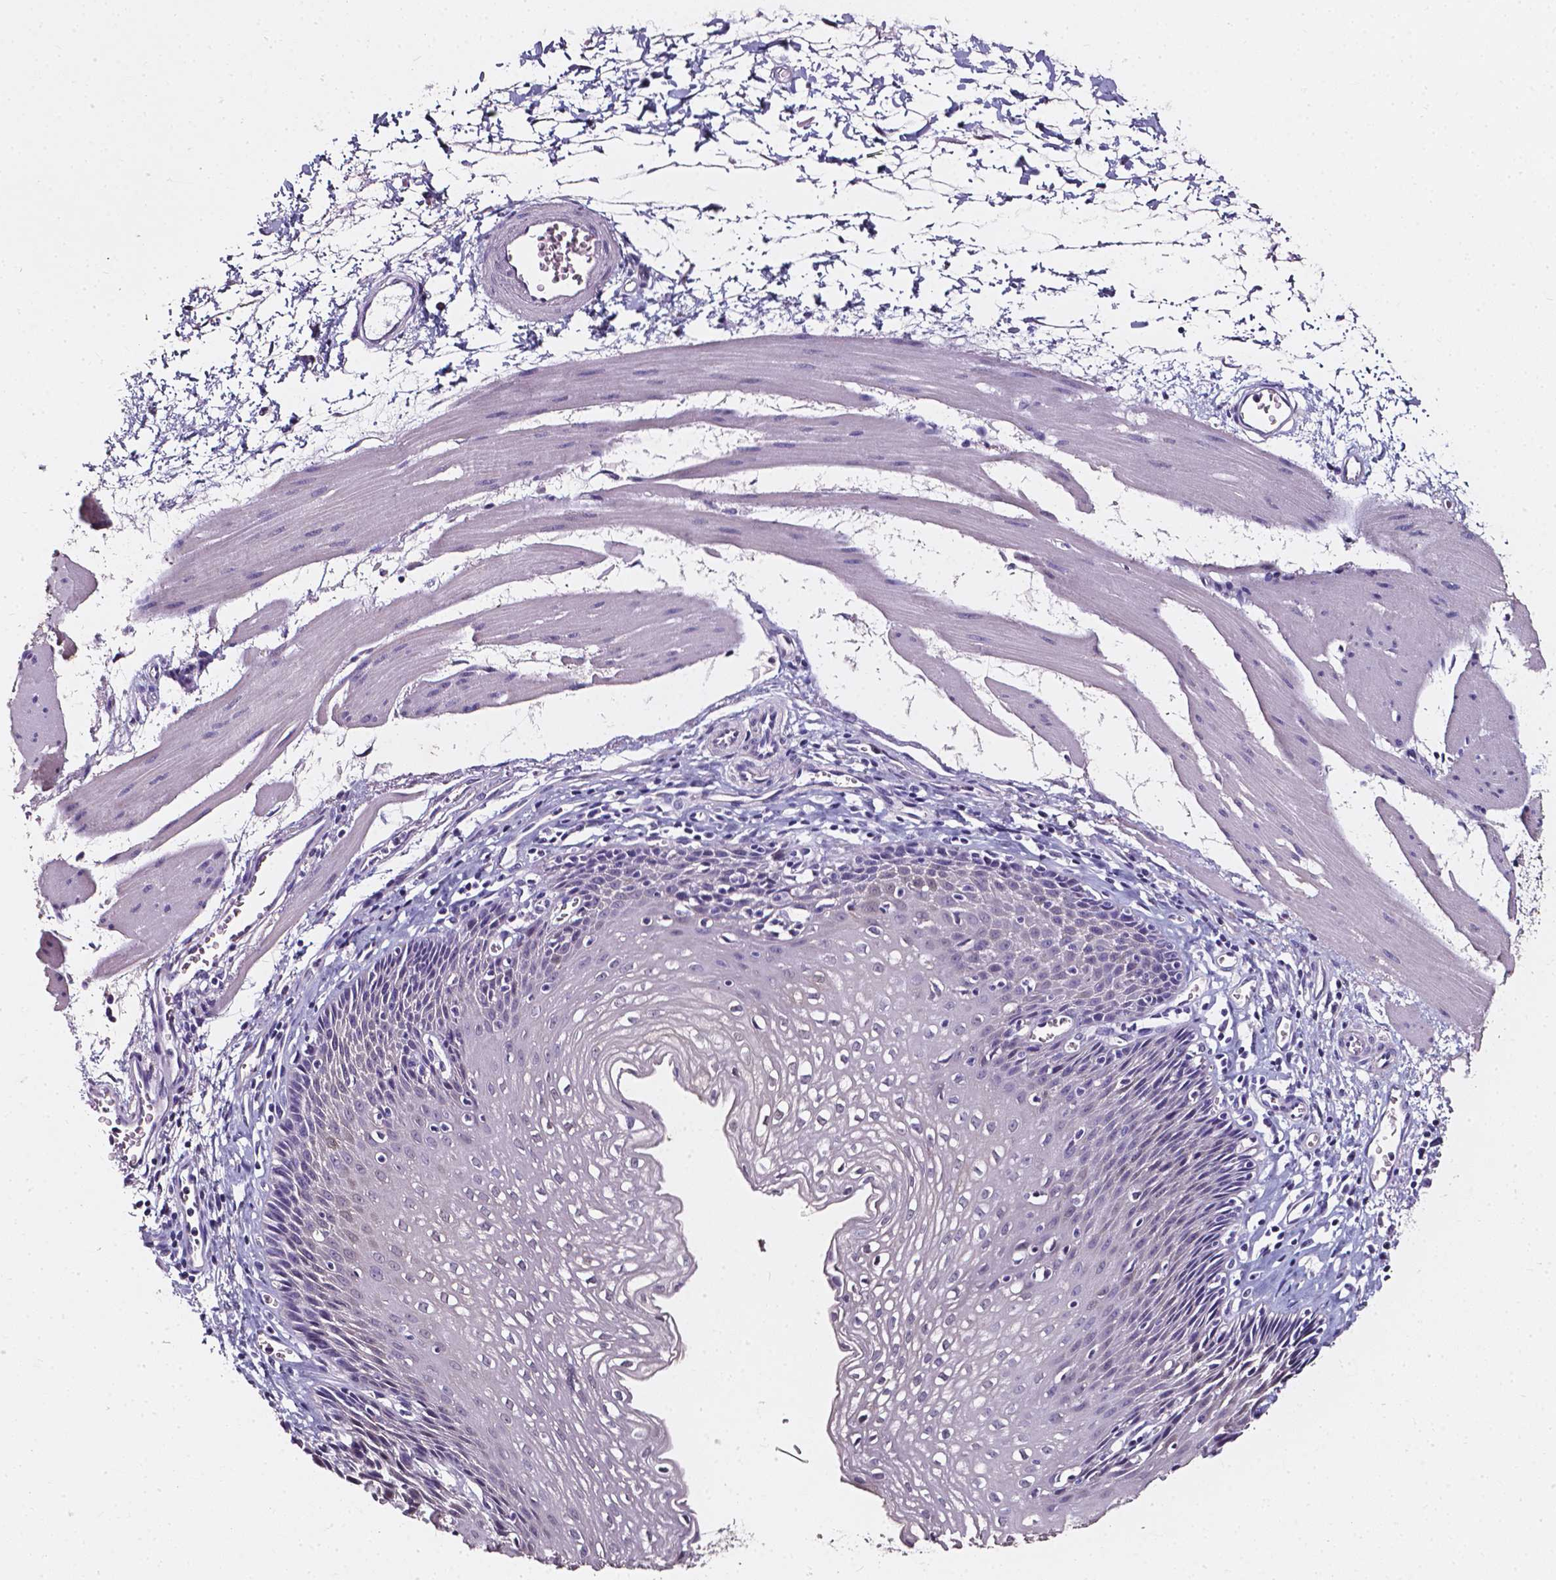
{"staining": {"intensity": "negative", "quantity": "none", "location": "none"}, "tissue": "esophagus", "cell_type": "Squamous epithelial cells", "image_type": "normal", "snomed": [{"axis": "morphology", "description": "Normal tissue, NOS"}, {"axis": "topography", "description": "Esophagus"}], "caption": "Squamous epithelial cells are negative for brown protein staining in normal esophagus. The staining was performed using DAB to visualize the protein expression in brown, while the nuclei were stained in blue with hematoxylin (Magnification: 20x).", "gene": "AKR1B10", "patient": {"sex": "female", "age": 64}}